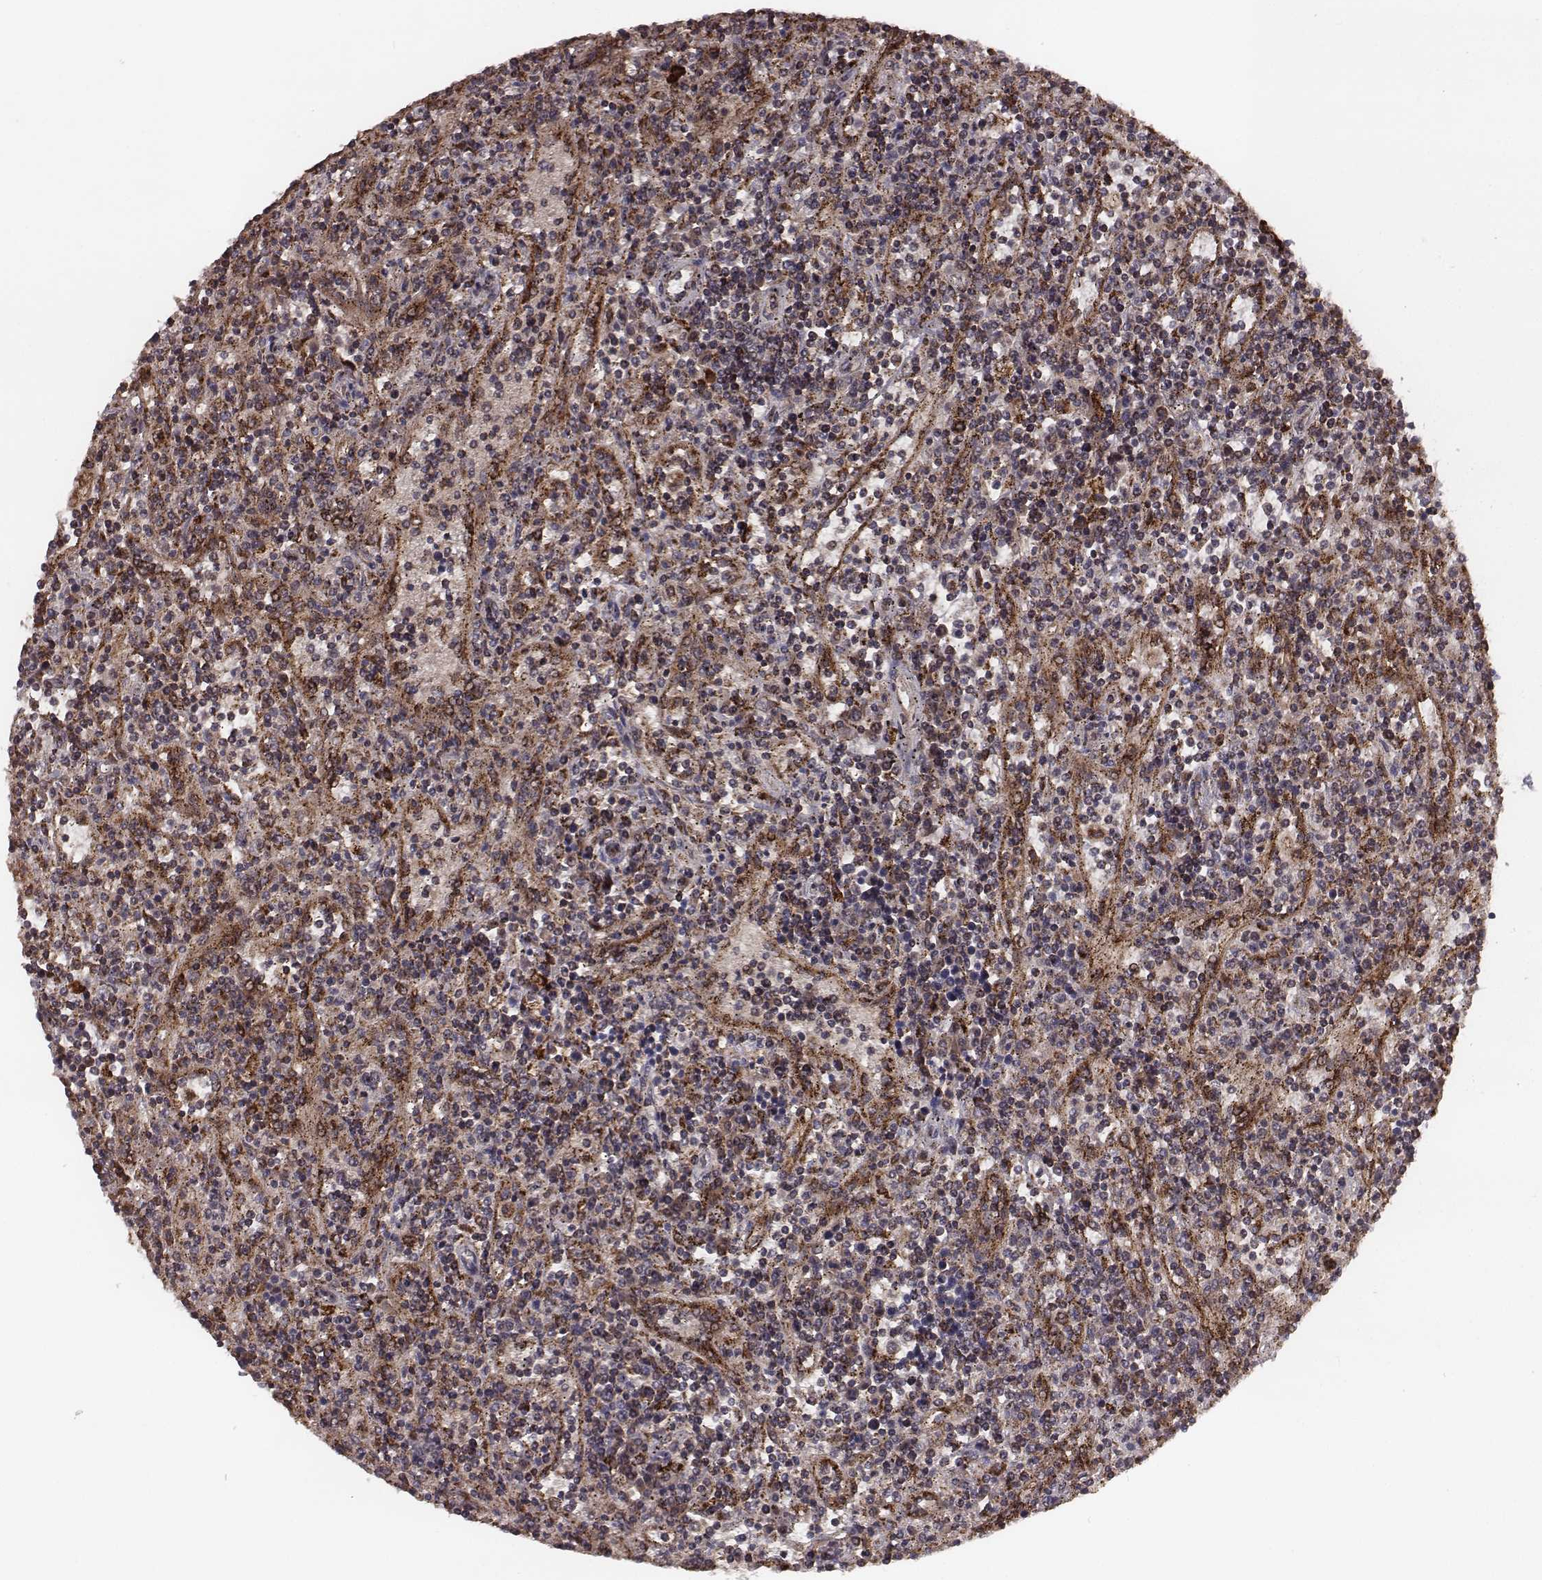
{"staining": {"intensity": "moderate", "quantity": "<25%", "location": "cytoplasmic/membranous"}, "tissue": "lymphoma", "cell_type": "Tumor cells", "image_type": "cancer", "snomed": [{"axis": "morphology", "description": "Malignant lymphoma, non-Hodgkin's type, Low grade"}, {"axis": "topography", "description": "Spleen"}], "caption": "Protein expression analysis of lymphoma exhibits moderate cytoplasmic/membranous positivity in approximately <25% of tumor cells.", "gene": "ZDHHC21", "patient": {"sex": "male", "age": 62}}